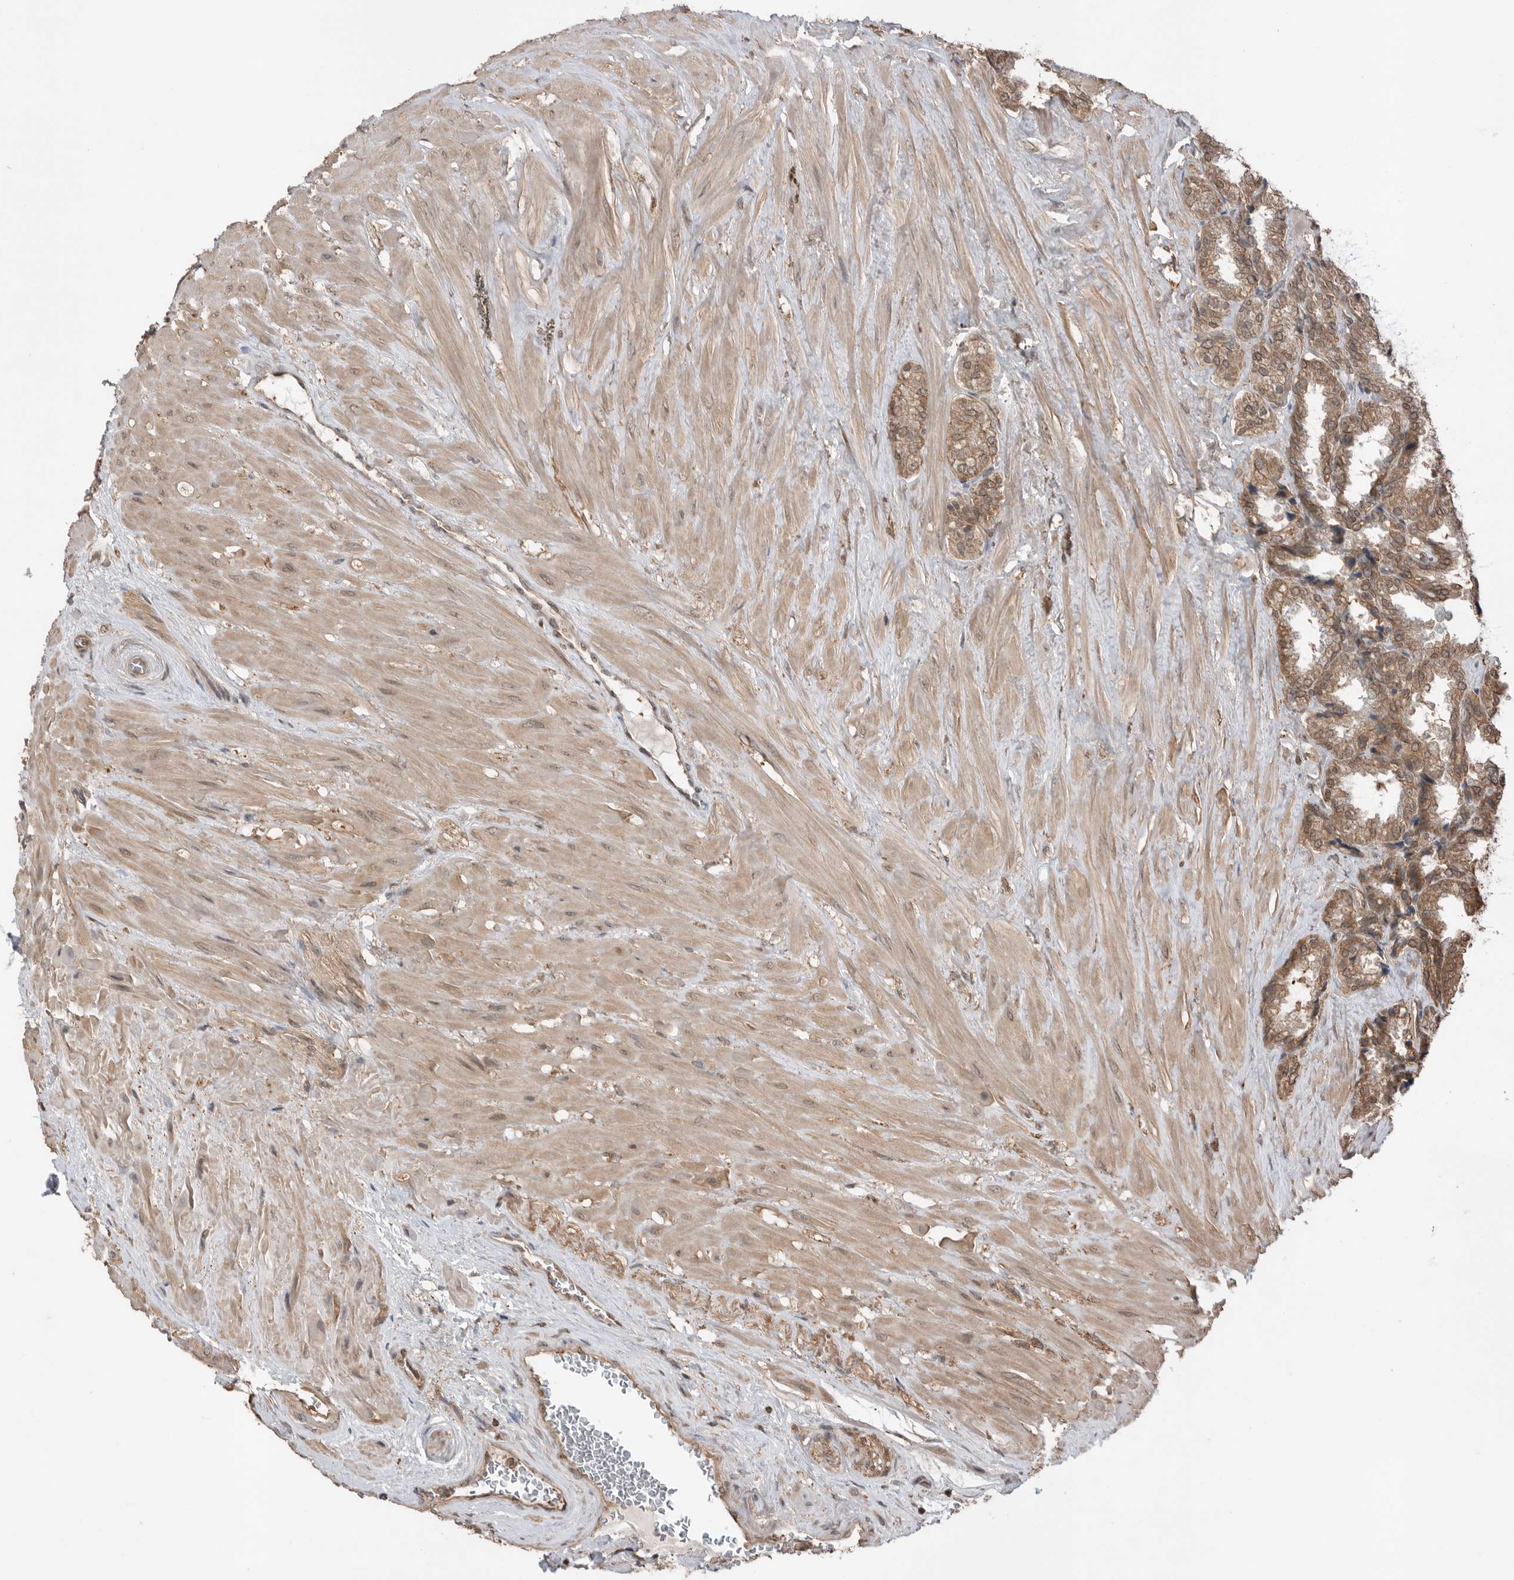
{"staining": {"intensity": "moderate", "quantity": ">75%", "location": "cytoplasmic/membranous"}, "tissue": "seminal vesicle", "cell_type": "Glandular cells", "image_type": "normal", "snomed": [{"axis": "morphology", "description": "Normal tissue, NOS"}, {"axis": "topography", "description": "Seminal veicle"}], "caption": "The immunohistochemical stain labels moderate cytoplasmic/membranous positivity in glandular cells of normal seminal vesicle. The protein is stained brown, and the nuclei are stained in blue (DAB (3,3'-diaminobenzidine) IHC with brightfield microscopy, high magnification).", "gene": "PEAK1", "patient": {"sex": "male", "age": 46}}